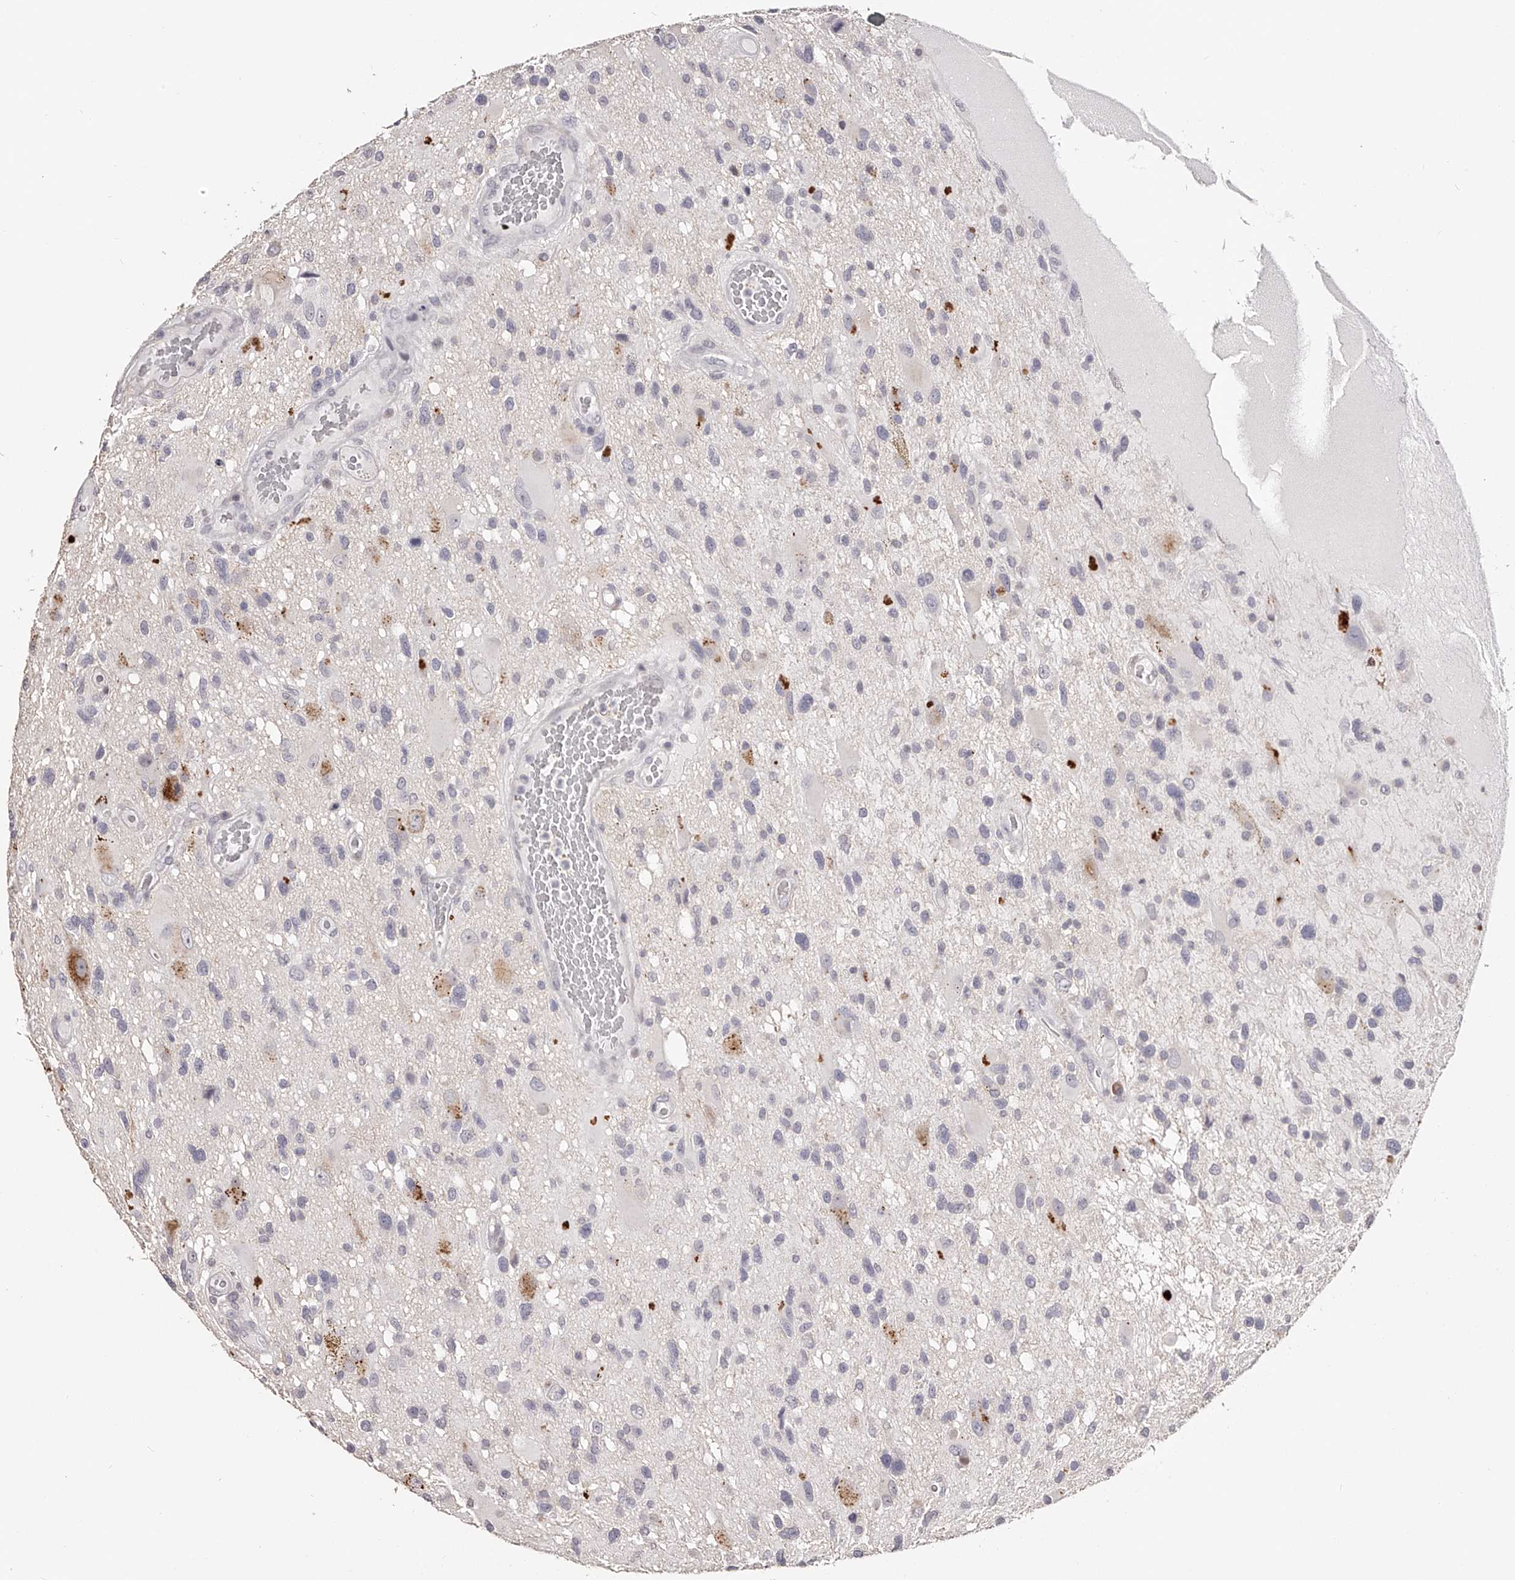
{"staining": {"intensity": "negative", "quantity": "none", "location": "none"}, "tissue": "glioma", "cell_type": "Tumor cells", "image_type": "cancer", "snomed": [{"axis": "morphology", "description": "Glioma, malignant, High grade"}, {"axis": "topography", "description": "Brain"}], "caption": "A micrograph of human malignant glioma (high-grade) is negative for staining in tumor cells. Nuclei are stained in blue.", "gene": "SLC35D3", "patient": {"sex": "male", "age": 33}}